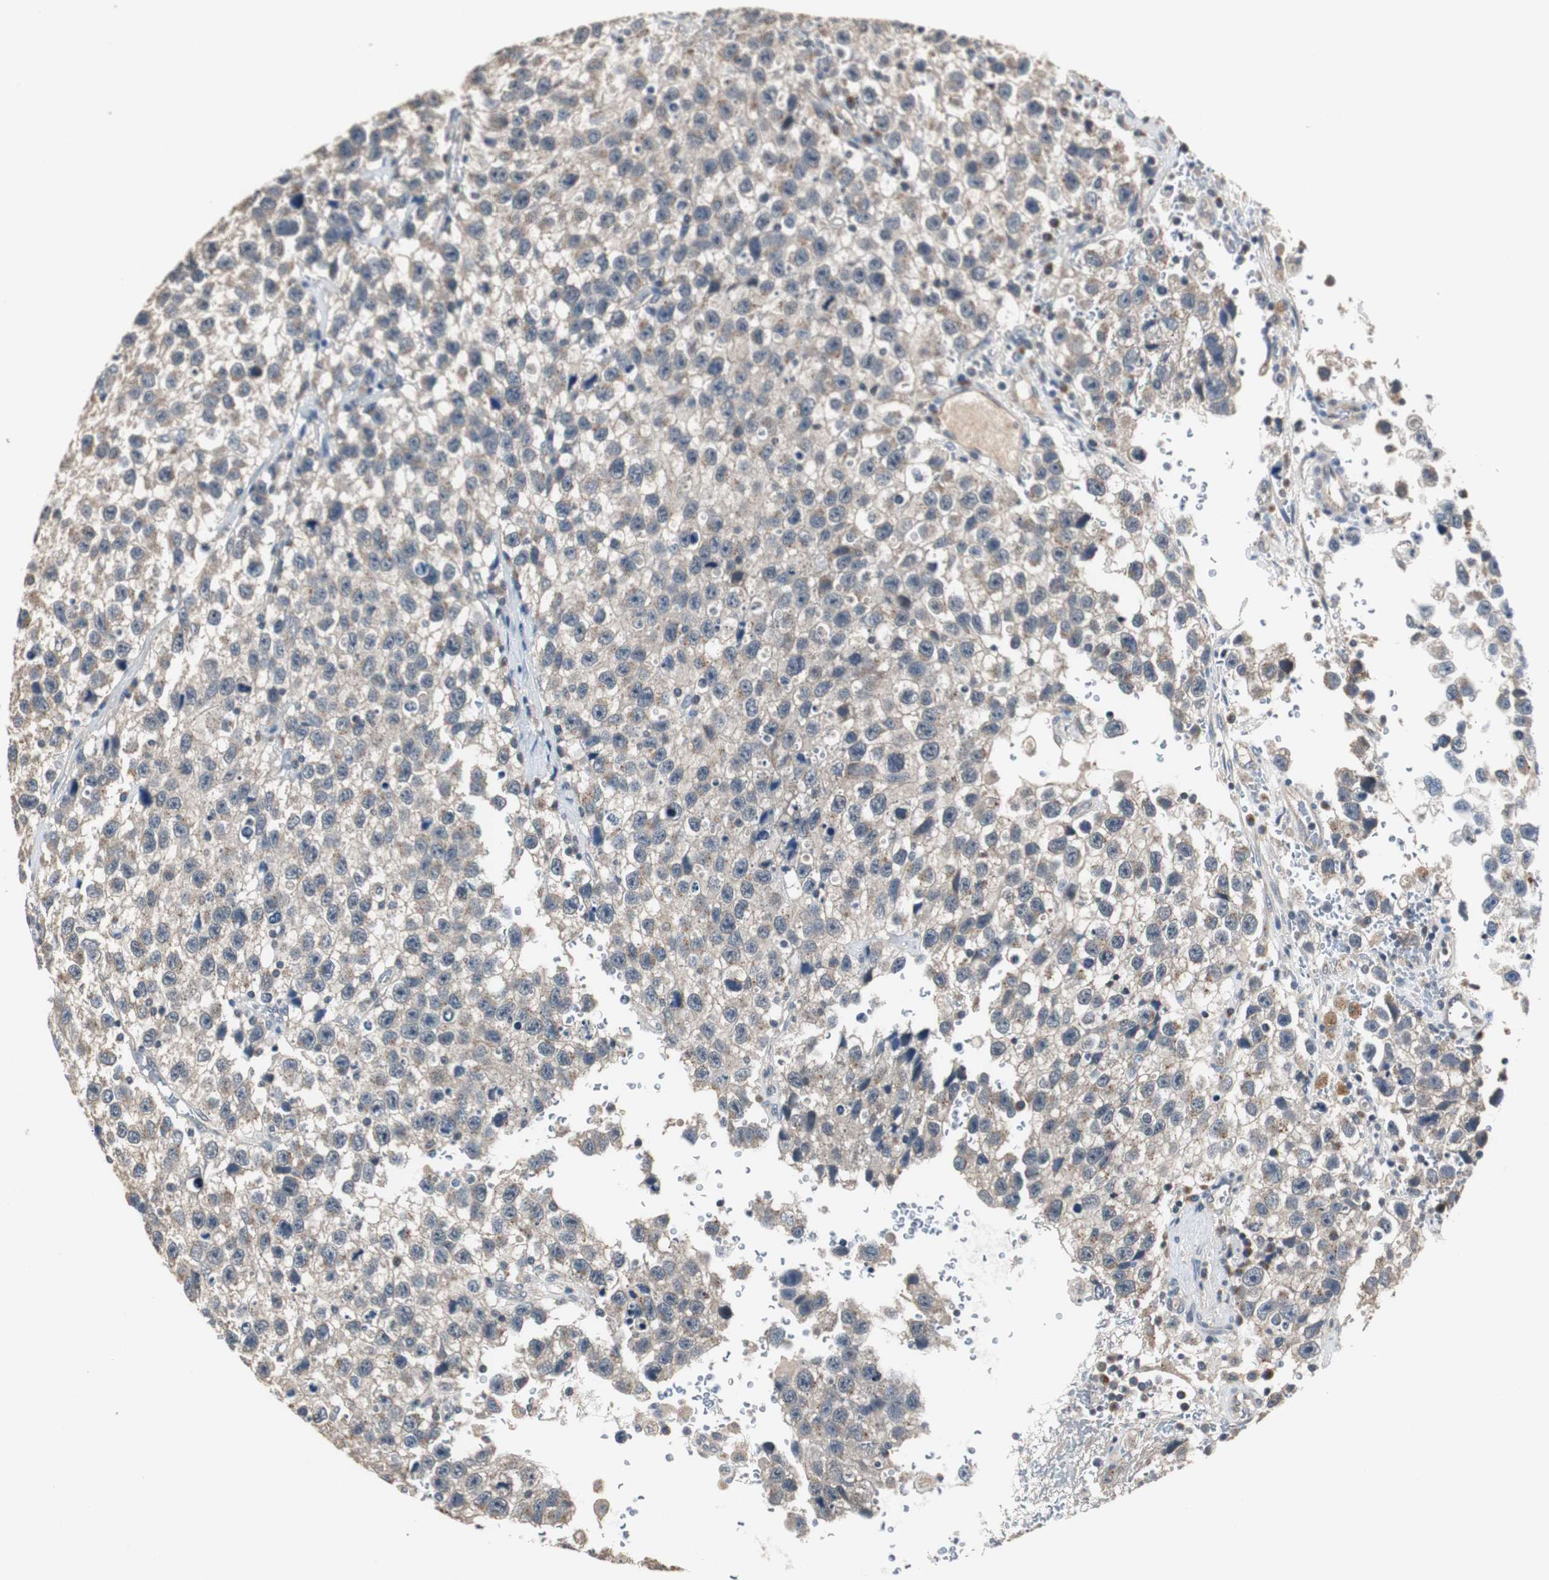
{"staining": {"intensity": "weak", "quantity": "25%-75%", "location": "cytoplasmic/membranous"}, "tissue": "testis cancer", "cell_type": "Tumor cells", "image_type": "cancer", "snomed": [{"axis": "morphology", "description": "Seminoma, NOS"}, {"axis": "topography", "description": "Testis"}], "caption": "A high-resolution photomicrograph shows immunohistochemistry staining of testis cancer (seminoma), which shows weak cytoplasmic/membranous positivity in about 25%-75% of tumor cells.", "gene": "PTPRN2", "patient": {"sex": "male", "age": 33}}